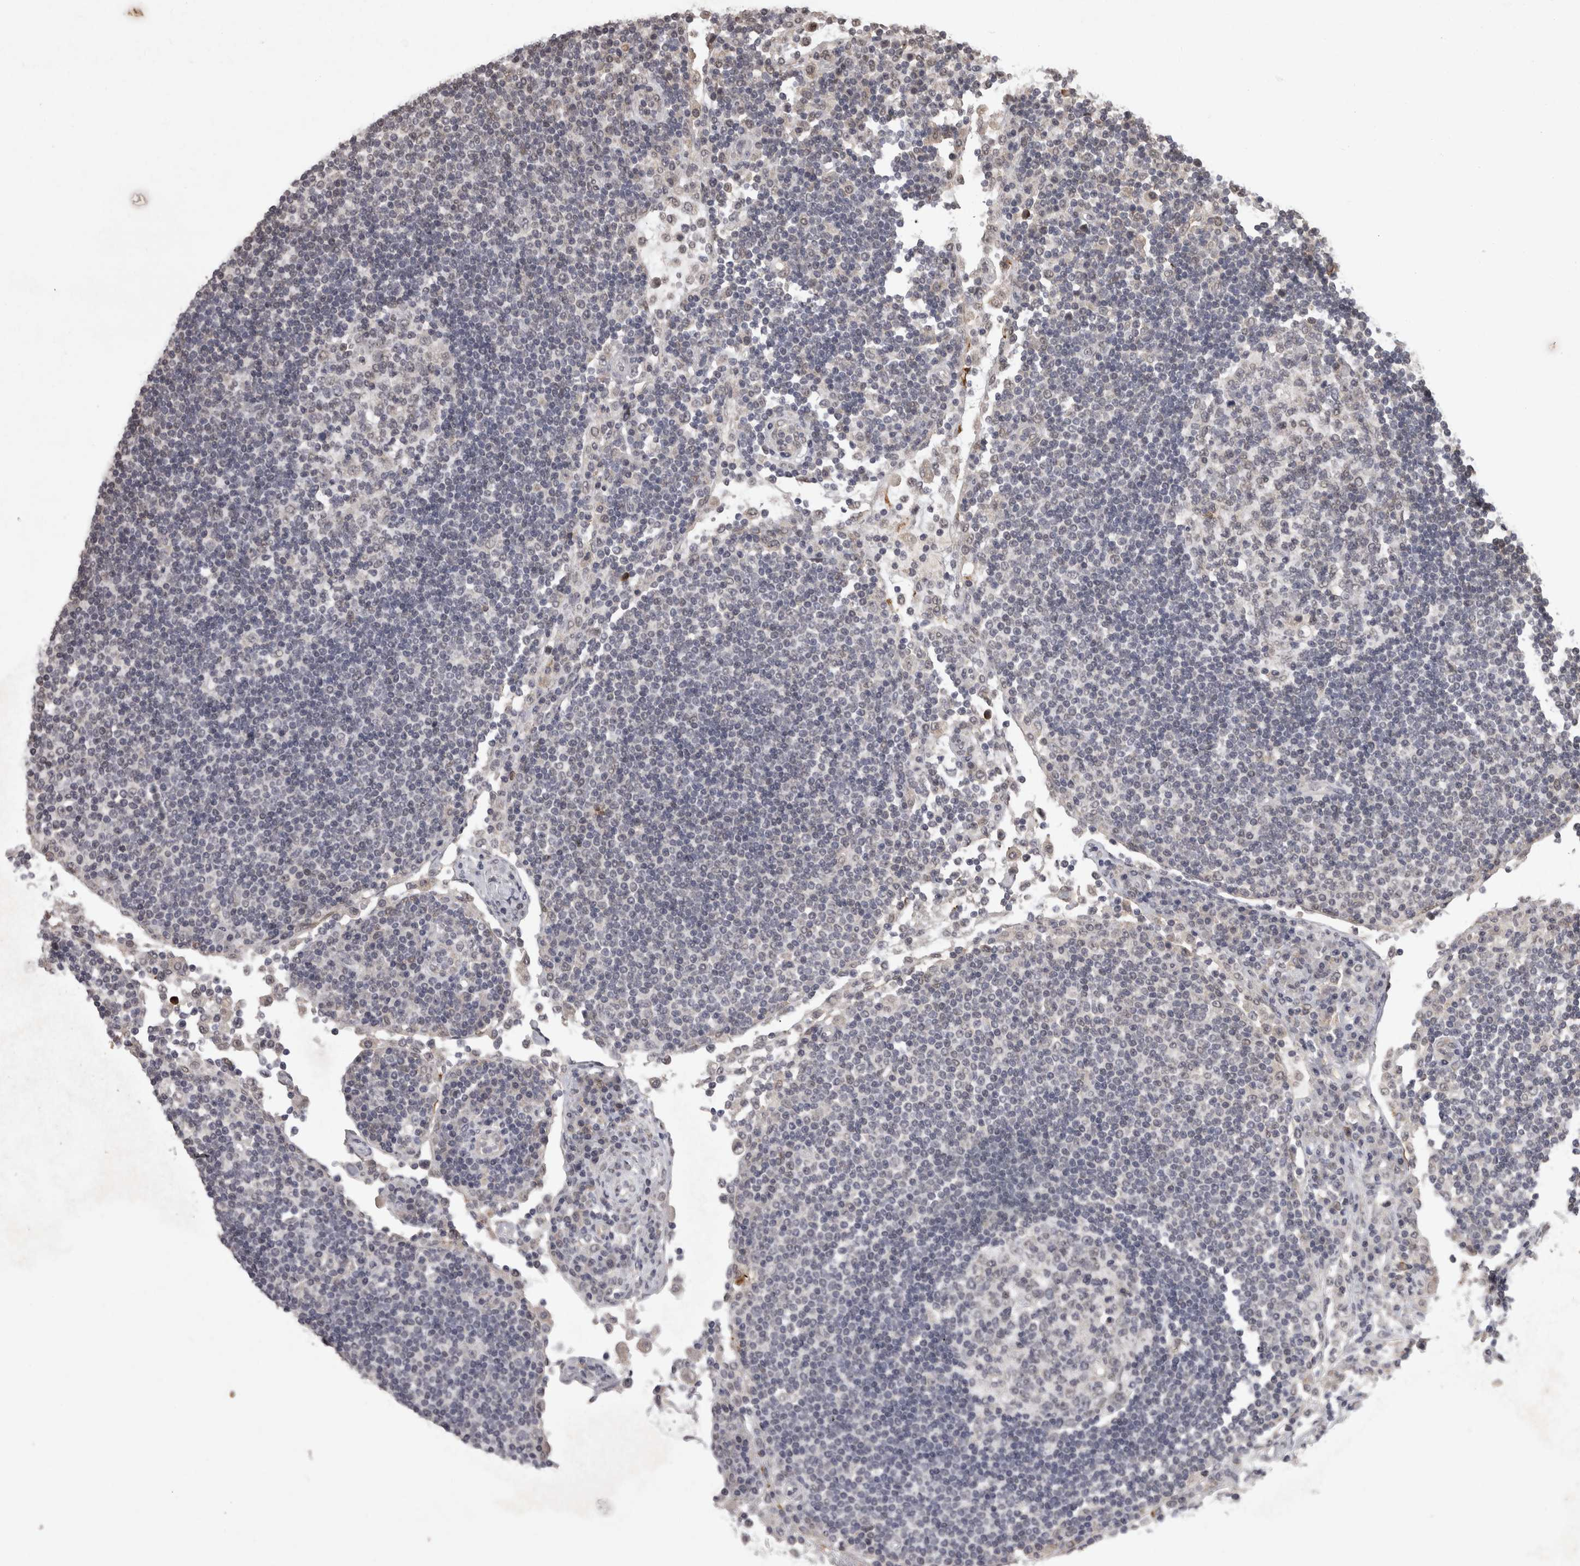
{"staining": {"intensity": "negative", "quantity": "none", "location": "none"}, "tissue": "lymph node", "cell_type": "Germinal center cells", "image_type": "normal", "snomed": [{"axis": "morphology", "description": "Normal tissue, NOS"}, {"axis": "topography", "description": "Lymph node"}], "caption": "A micrograph of lymph node stained for a protein demonstrates no brown staining in germinal center cells.", "gene": "MEP1A", "patient": {"sex": "female", "age": 53}}